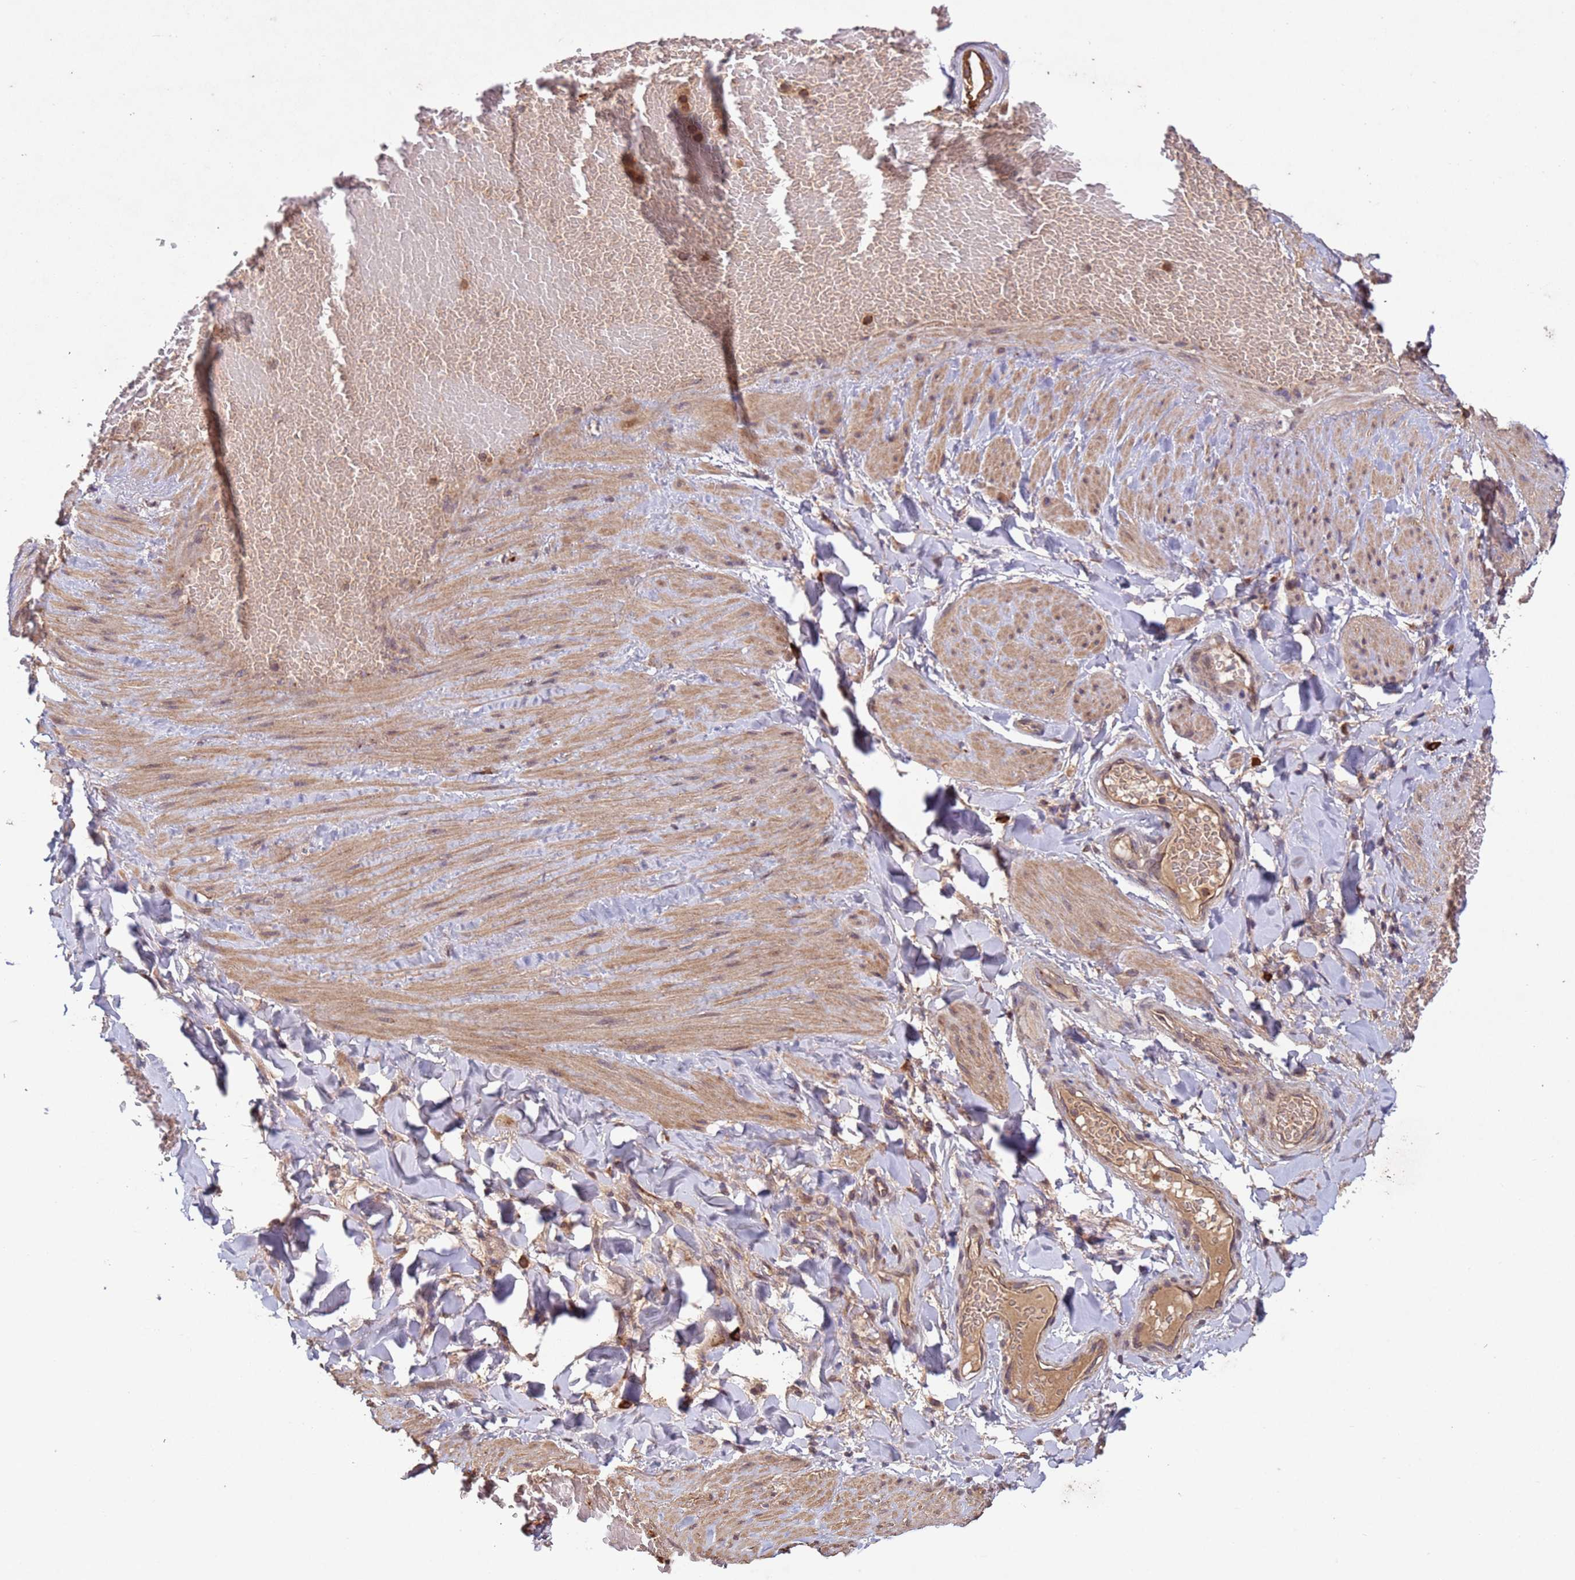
{"staining": {"intensity": "negative", "quantity": "none", "location": "none"}, "tissue": "adipose tissue", "cell_type": "Adipocytes", "image_type": "normal", "snomed": [{"axis": "morphology", "description": "Normal tissue, NOS"}, {"axis": "topography", "description": "Soft tissue"}, {"axis": "topography", "description": "Vascular tissue"}], "caption": "Immunohistochemistry histopathology image of unremarkable adipose tissue: adipose tissue stained with DAB (3,3'-diaminobenzidine) exhibits no significant protein expression in adipocytes.", "gene": "FASTKD1", "patient": {"sex": "male", "age": 54}}